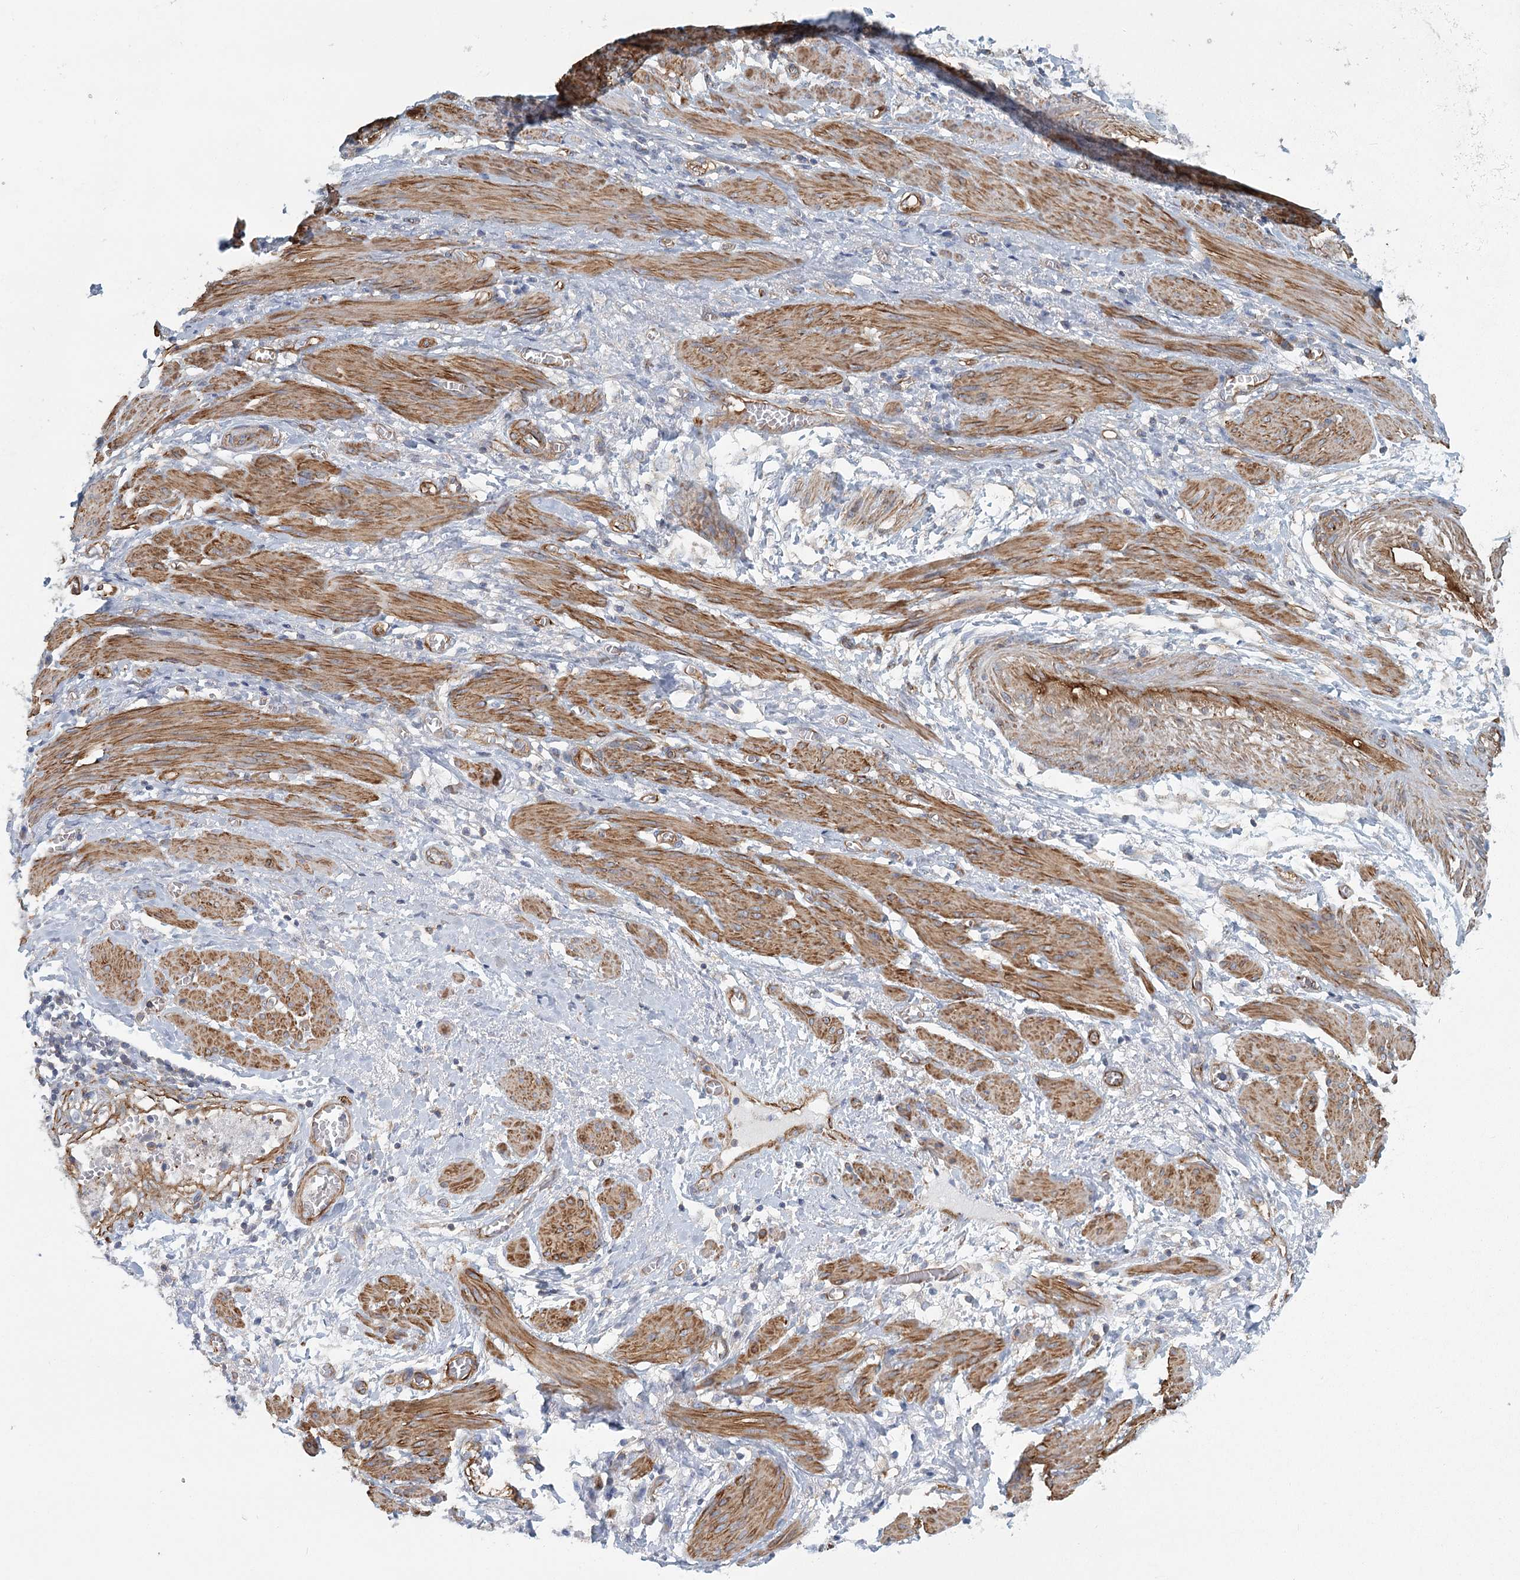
{"staining": {"intensity": "negative", "quantity": "none", "location": "none"}, "tissue": "endometrial cancer", "cell_type": "Tumor cells", "image_type": "cancer", "snomed": [{"axis": "morphology", "description": "Necrosis, NOS"}, {"axis": "morphology", "description": "Adenocarcinoma, NOS"}, {"axis": "topography", "description": "Endometrium"}], "caption": "Tumor cells are negative for brown protein staining in adenocarcinoma (endometrial).", "gene": "IFT46", "patient": {"sex": "female", "age": 79}}